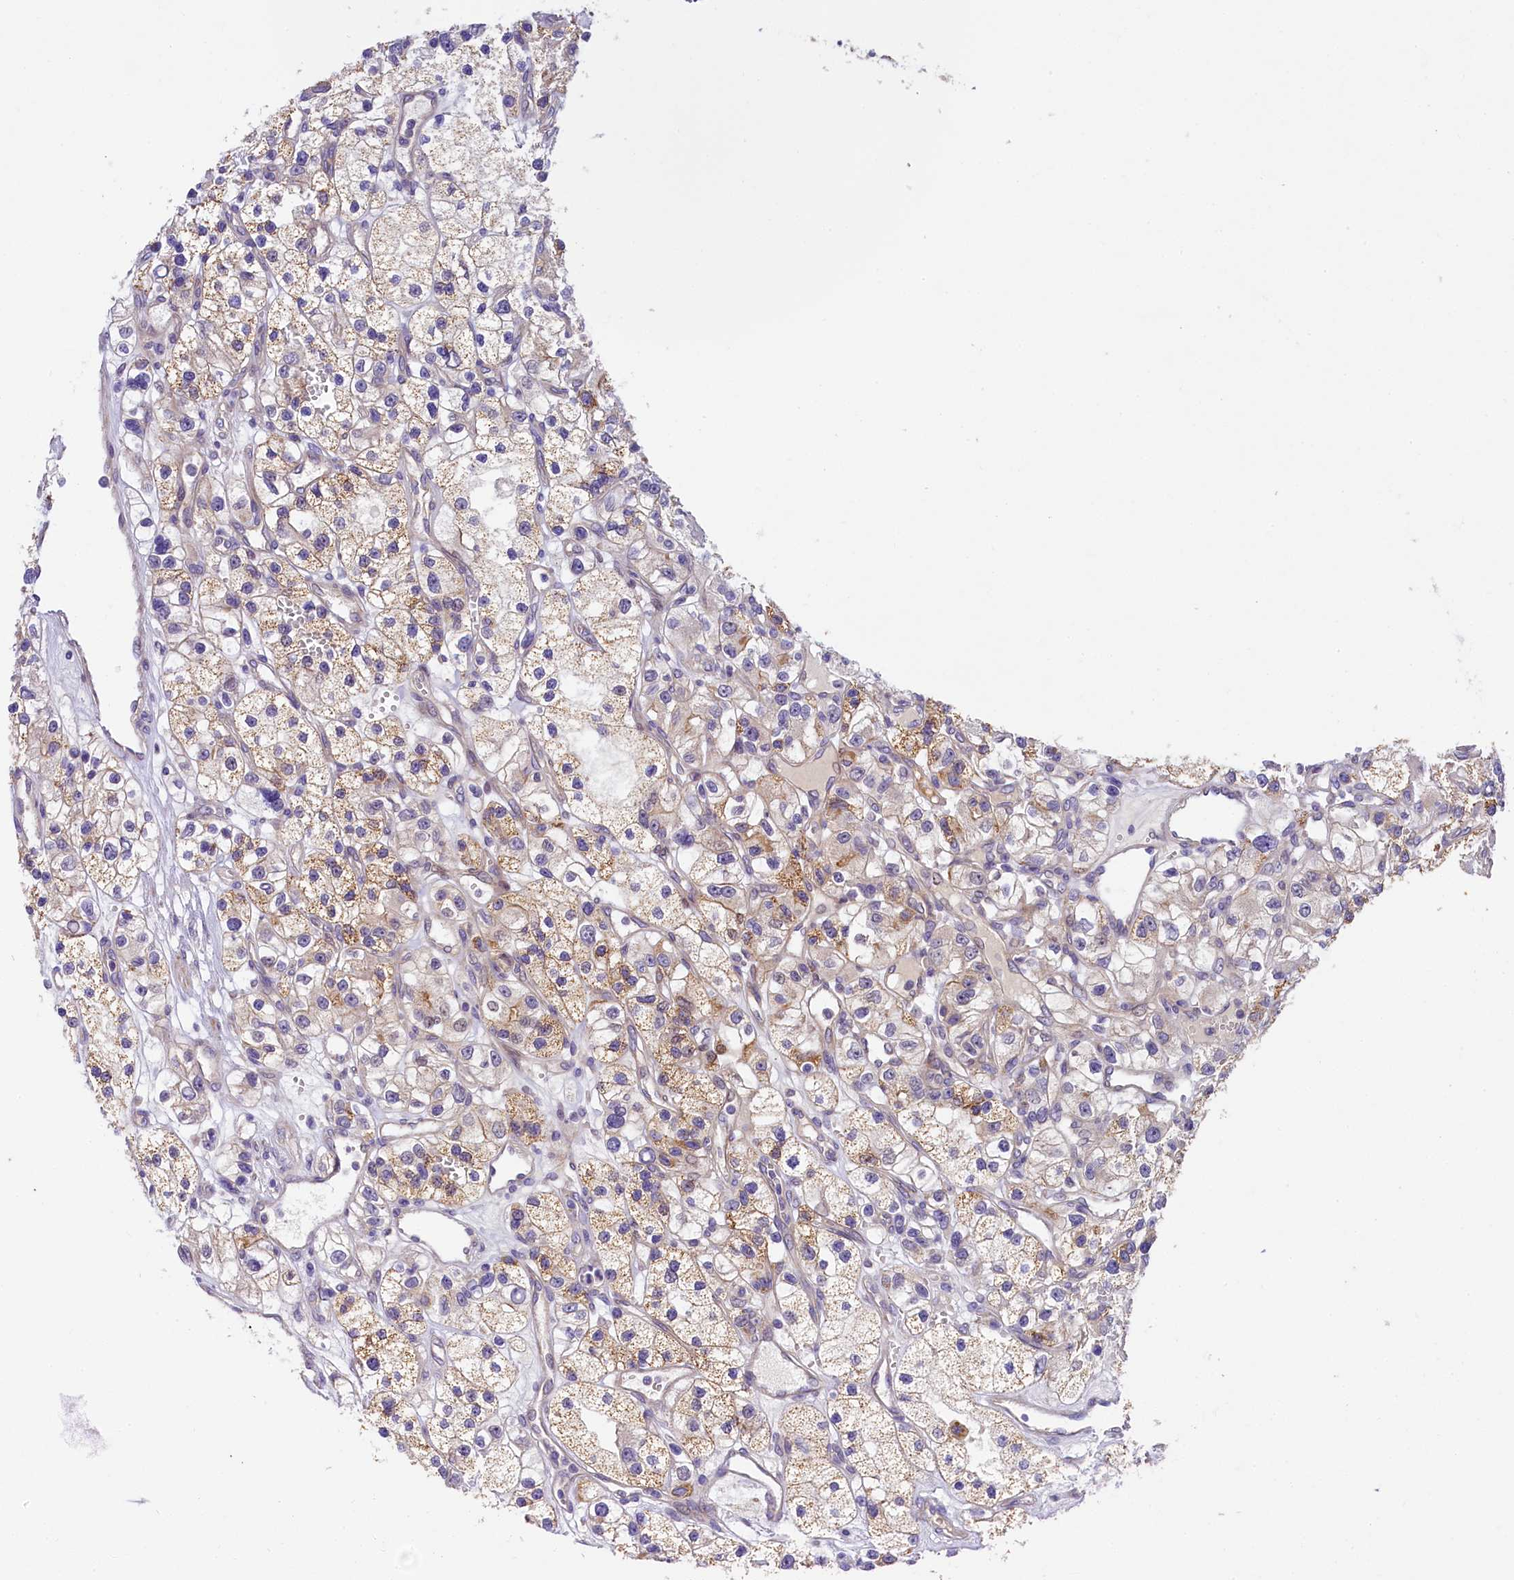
{"staining": {"intensity": "weak", "quantity": ">75%", "location": "cytoplasmic/membranous"}, "tissue": "renal cancer", "cell_type": "Tumor cells", "image_type": "cancer", "snomed": [{"axis": "morphology", "description": "Adenocarcinoma, NOS"}, {"axis": "topography", "description": "Kidney"}], "caption": "Immunohistochemical staining of renal cancer demonstrates weak cytoplasmic/membranous protein staining in about >75% of tumor cells.", "gene": "UBXN6", "patient": {"sex": "female", "age": 57}}